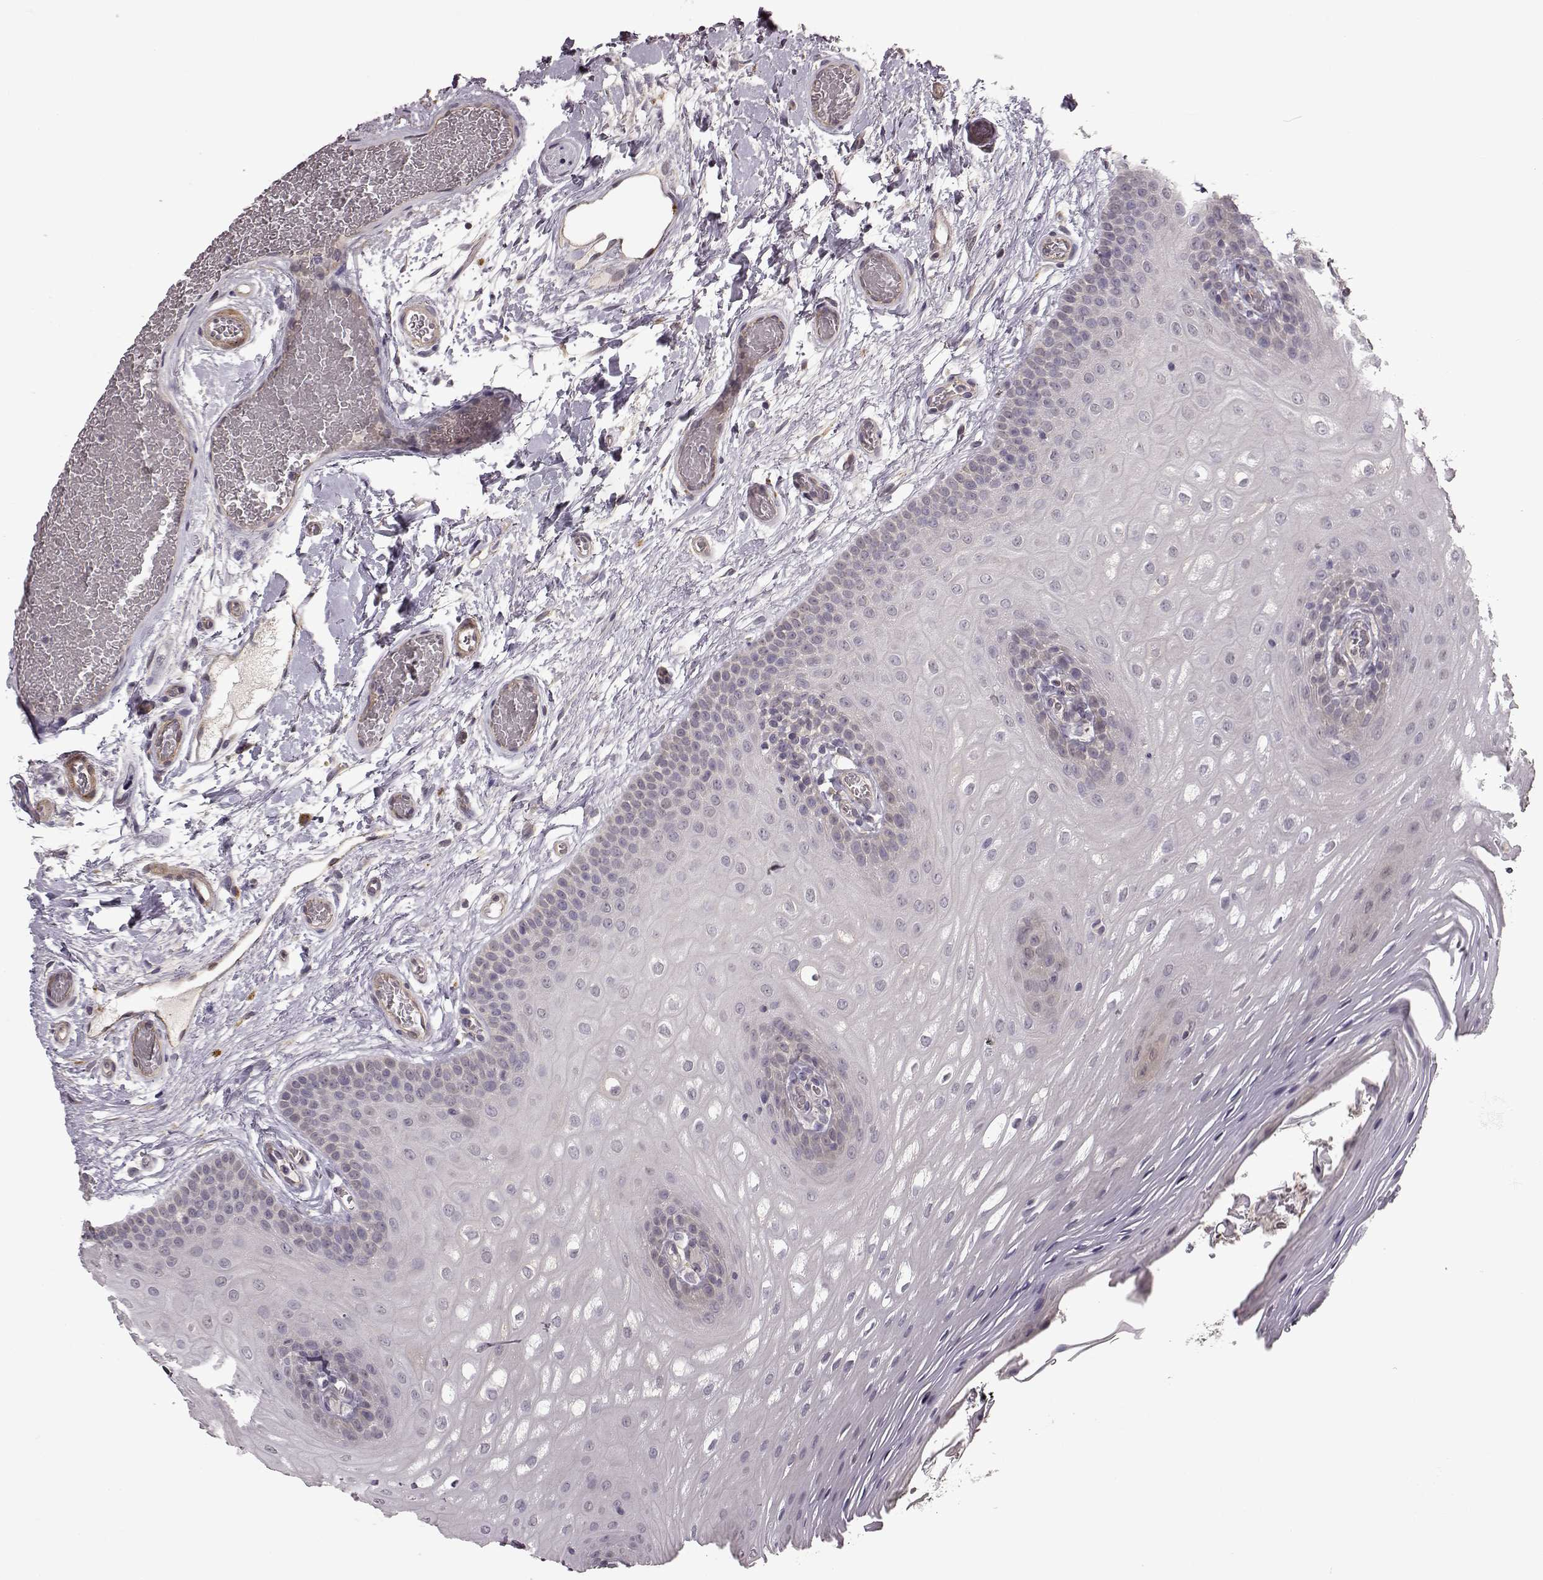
{"staining": {"intensity": "weak", "quantity": "<25%", "location": "cytoplasmic/membranous"}, "tissue": "oral mucosa", "cell_type": "Squamous epithelial cells", "image_type": "normal", "snomed": [{"axis": "morphology", "description": "Normal tissue, NOS"}, {"axis": "morphology", "description": "Squamous cell carcinoma, NOS"}, {"axis": "topography", "description": "Oral tissue"}, {"axis": "topography", "description": "Head-Neck"}], "caption": "Immunohistochemistry histopathology image of unremarkable human oral mucosa stained for a protein (brown), which displays no expression in squamous epithelial cells.", "gene": "BACH2", "patient": {"sex": "male", "age": 78}}